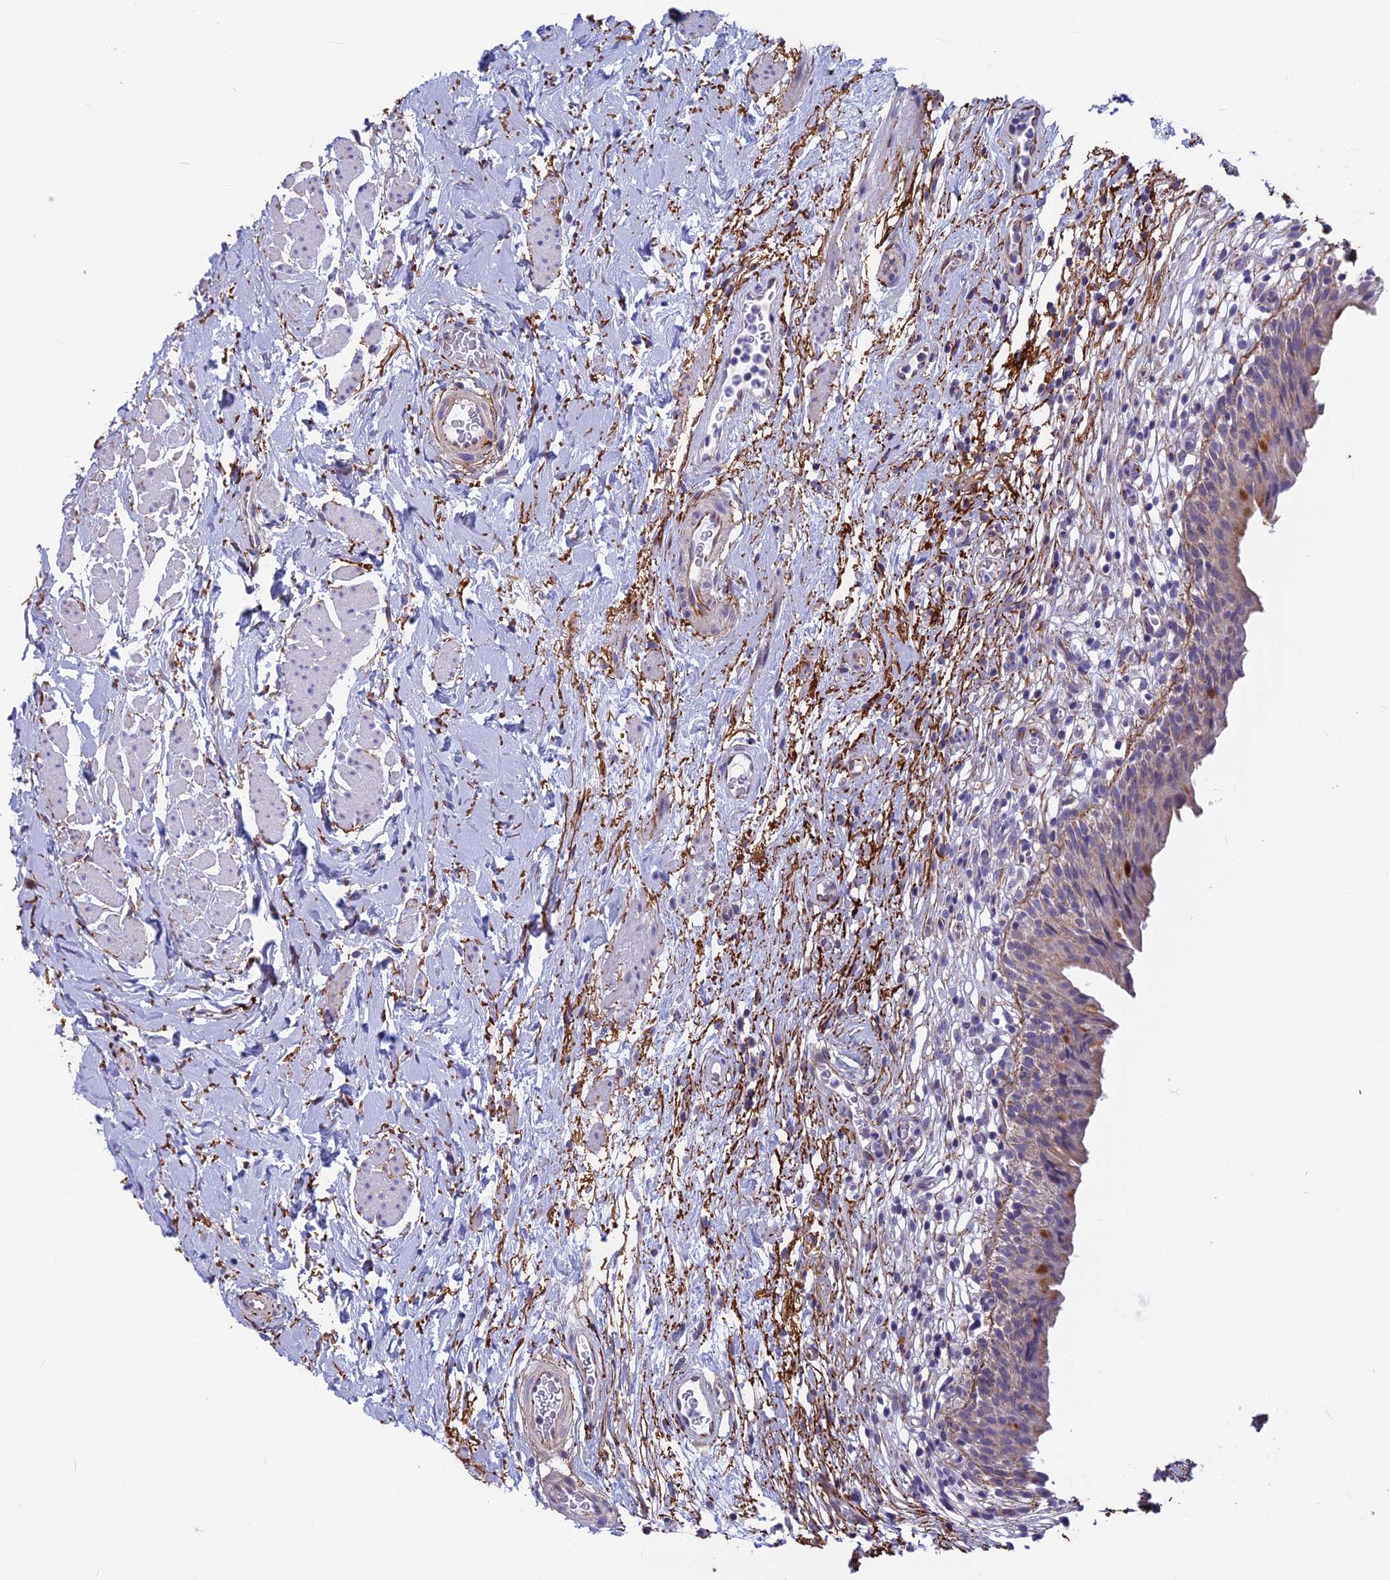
{"staining": {"intensity": "moderate", "quantity": "25%-75%", "location": "cytoplasmic/membranous"}, "tissue": "urinary bladder", "cell_type": "Urothelial cells", "image_type": "normal", "snomed": [{"axis": "morphology", "description": "Normal tissue, NOS"}, {"axis": "morphology", "description": "Inflammation, NOS"}, {"axis": "topography", "description": "Urinary bladder"}], "caption": "Brown immunohistochemical staining in normal urinary bladder shows moderate cytoplasmic/membranous positivity in about 25%-75% of urothelial cells.", "gene": "PLAC9", "patient": {"sex": "male", "age": 63}}